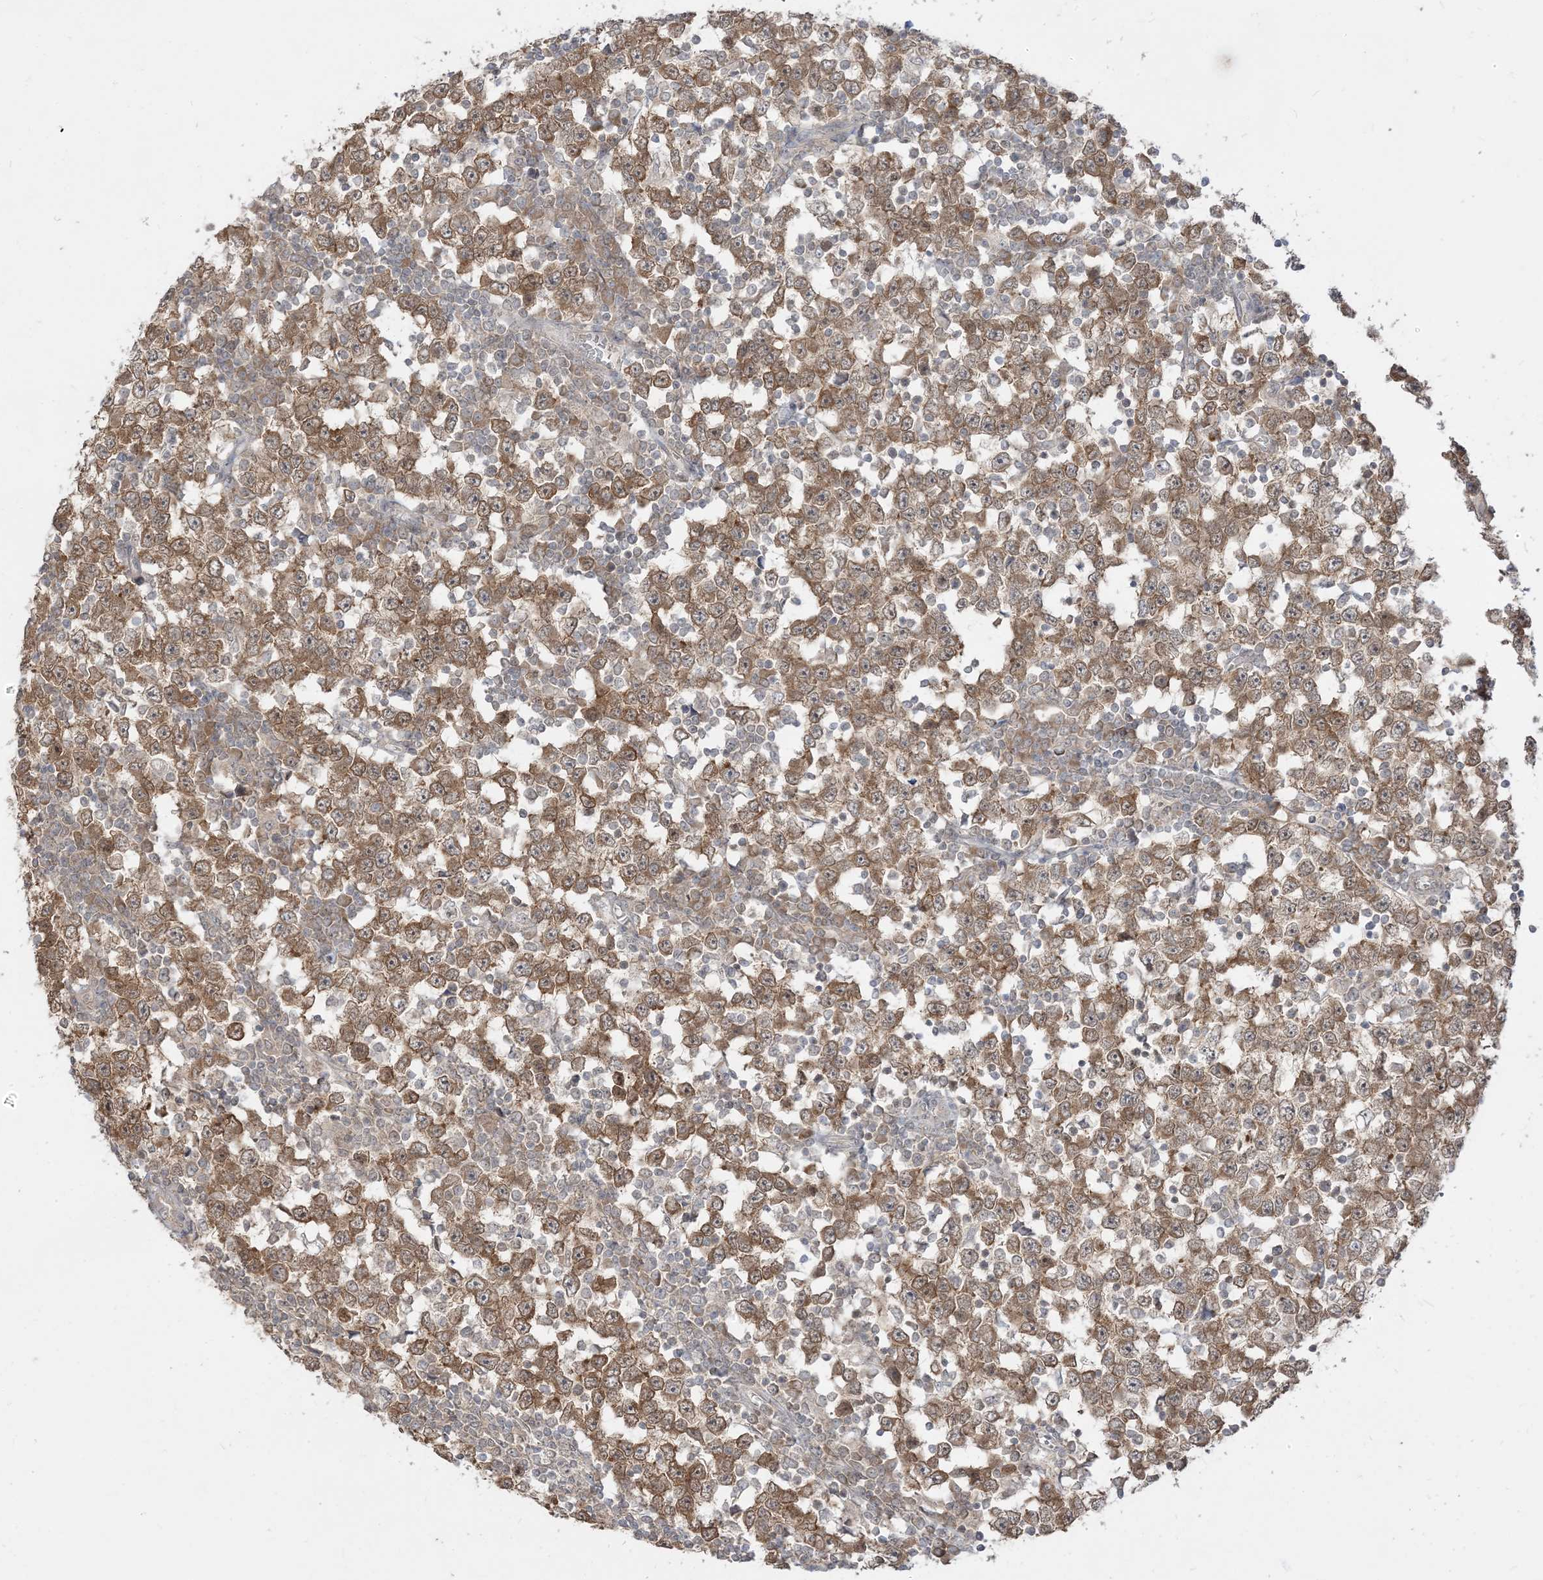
{"staining": {"intensity": "moderate", "quantity": ">75%", "location": "cytoplasmic/membranous"}, "tissue": "testis cancer", "cell_type": "Tumor cells", "image_type": "cancer", "snomed": [{"axis": "morphology", "description": "Seminoma, NOS"}, {"axis": "topography", "description": "Testis"}], "caption": "Tumor cells demonstrate moderate cytoplasmic/membranous staining in approximately >75% of cells in testis cancer.", "gene": "TBCC", "patient": {"sex": "male", "age": 65}}